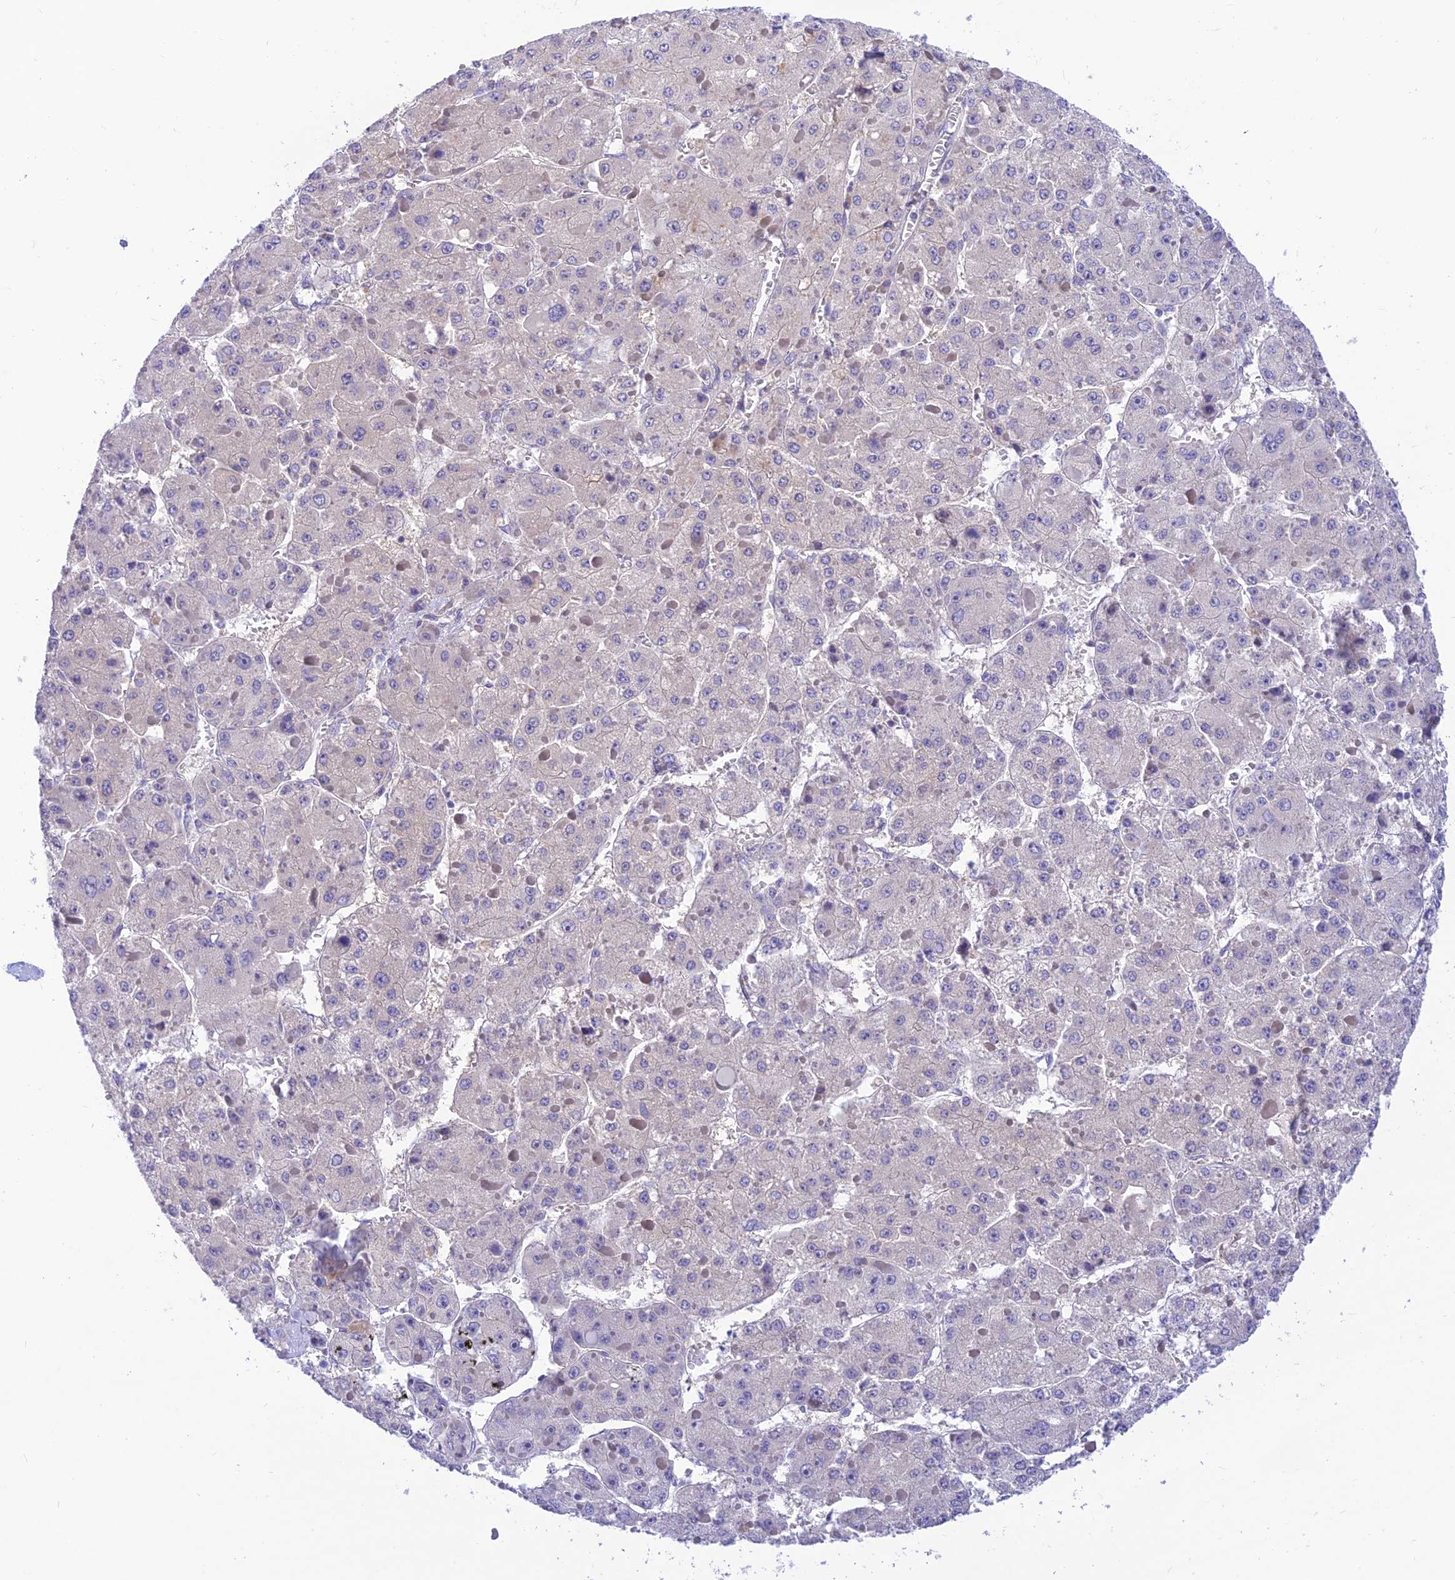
{"staining": {"intensity": "negative", "quantity": "none", "location": "none"}, "tissue": "liver cancer", "cell_type": "Tumor cells", "image_type": "cancer", "snomed": [{"axis": "morphology", "description": "Carcinoma, Hepatocellular, NOS"}, {"axis": "topography", "description": "Liver"}], "caption": "This is a image of immunohistochemistry staining of liver hepatocellular carcinoma, which shows no staining in tumor cells.", "gene": "FAM186B", "patient": {"sex": "female", "age": 73}}